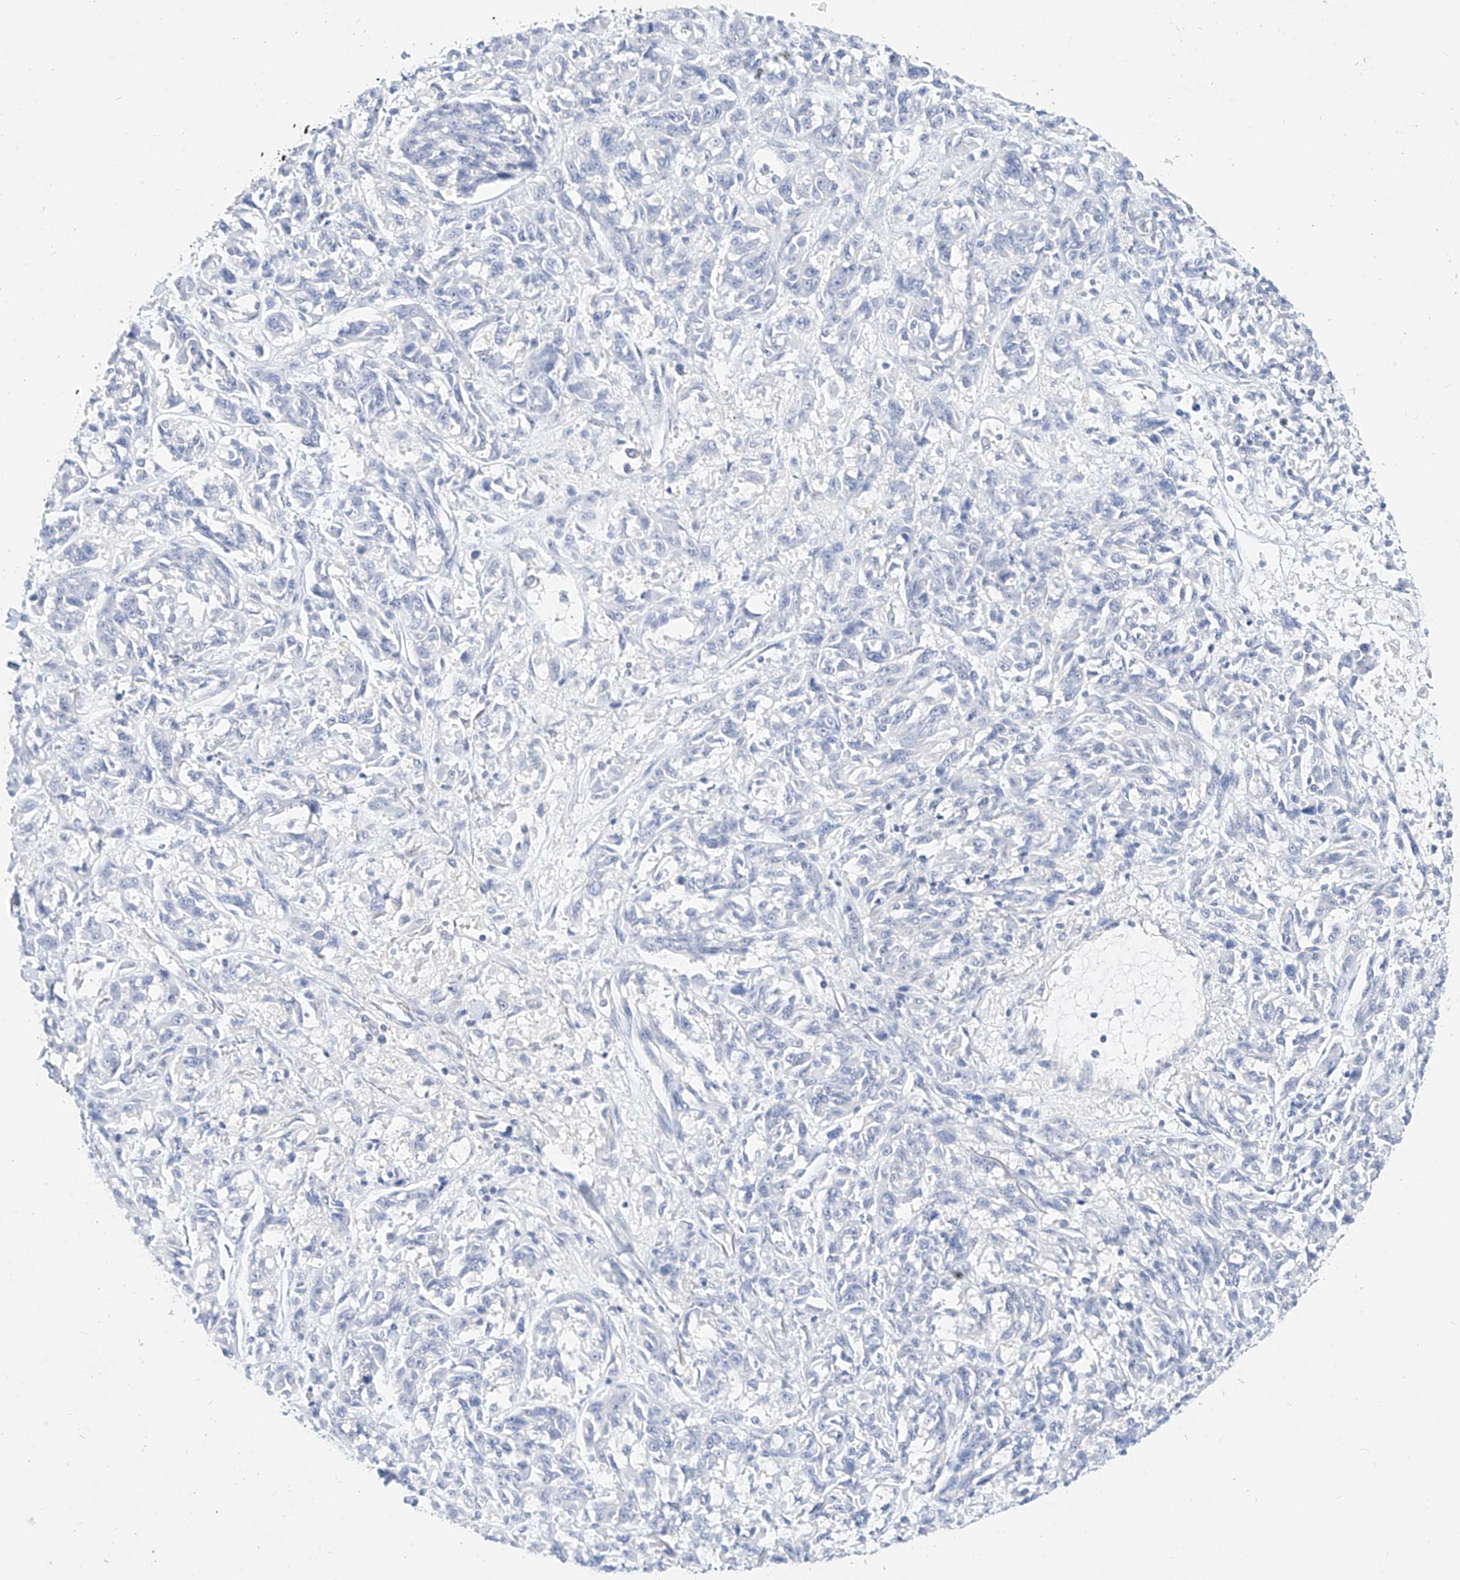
{"staining": {"intensity": "negative", "quantity": "none", "location": "none"}, "tissue": "melanoma", "cell_type": "Tumor cells", "image_type": "cancer", "snomed": [{"axis": "morphology", "description": "Malignant melanoma, NOS"}, {"axis": "topography", "description": "Skin"}], "caption": "A micrograph of malignant melanoma stained for a protein demonstrates no brown staining in tumor cells. (Brightfield microscopy of DAB immunohistochemistry (IHC) at high magnification).", "gene": "ZZEF1", "patient": {"sex": "male", "age": 53}}